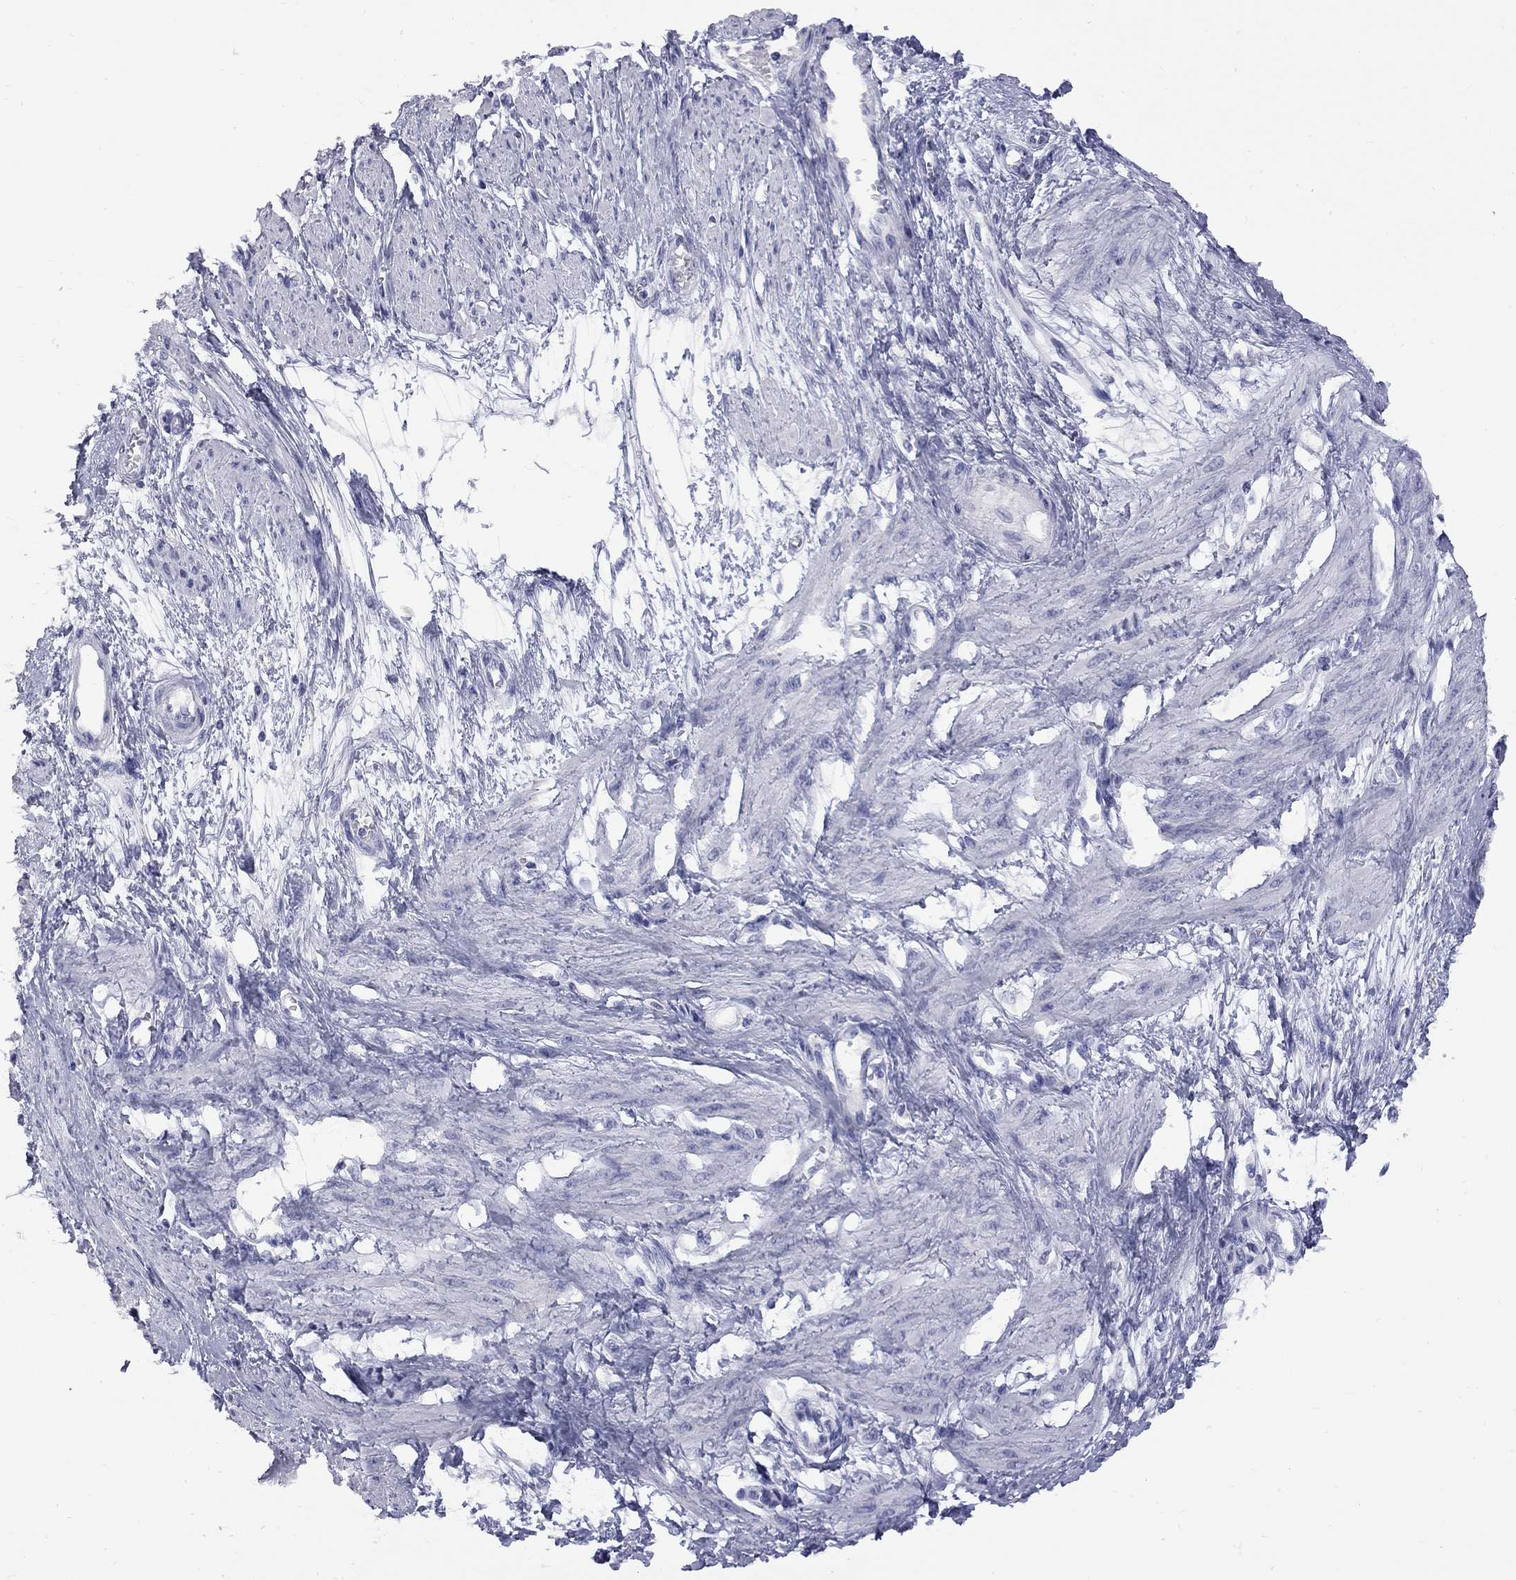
{"staining": {"intensity": "negative", "quantity": "none", "location": "none"}, "tissue": "smooth muscle", "cell_type": "Smooth muscle cells", "image_type": "normal", "snomed": [{"axis": "morphology", "description": "Normal tissue, NOS"}, {"axis": "topography", "description": "Smooth muscle"}, {"axis": "topography", "description": "Uterus"}], "caption": "Immunohistochemical staining of benign smooth muscle reveals no significant positivity in smooth muscle cells. The staining was performed using DAB to visualize the protein expression in brown, while the nuclei were stained in blue with hematoxylin (Magnification: 20x).", "gene": "ABCB4", "patient": {"sex": "female", "age": 39}}